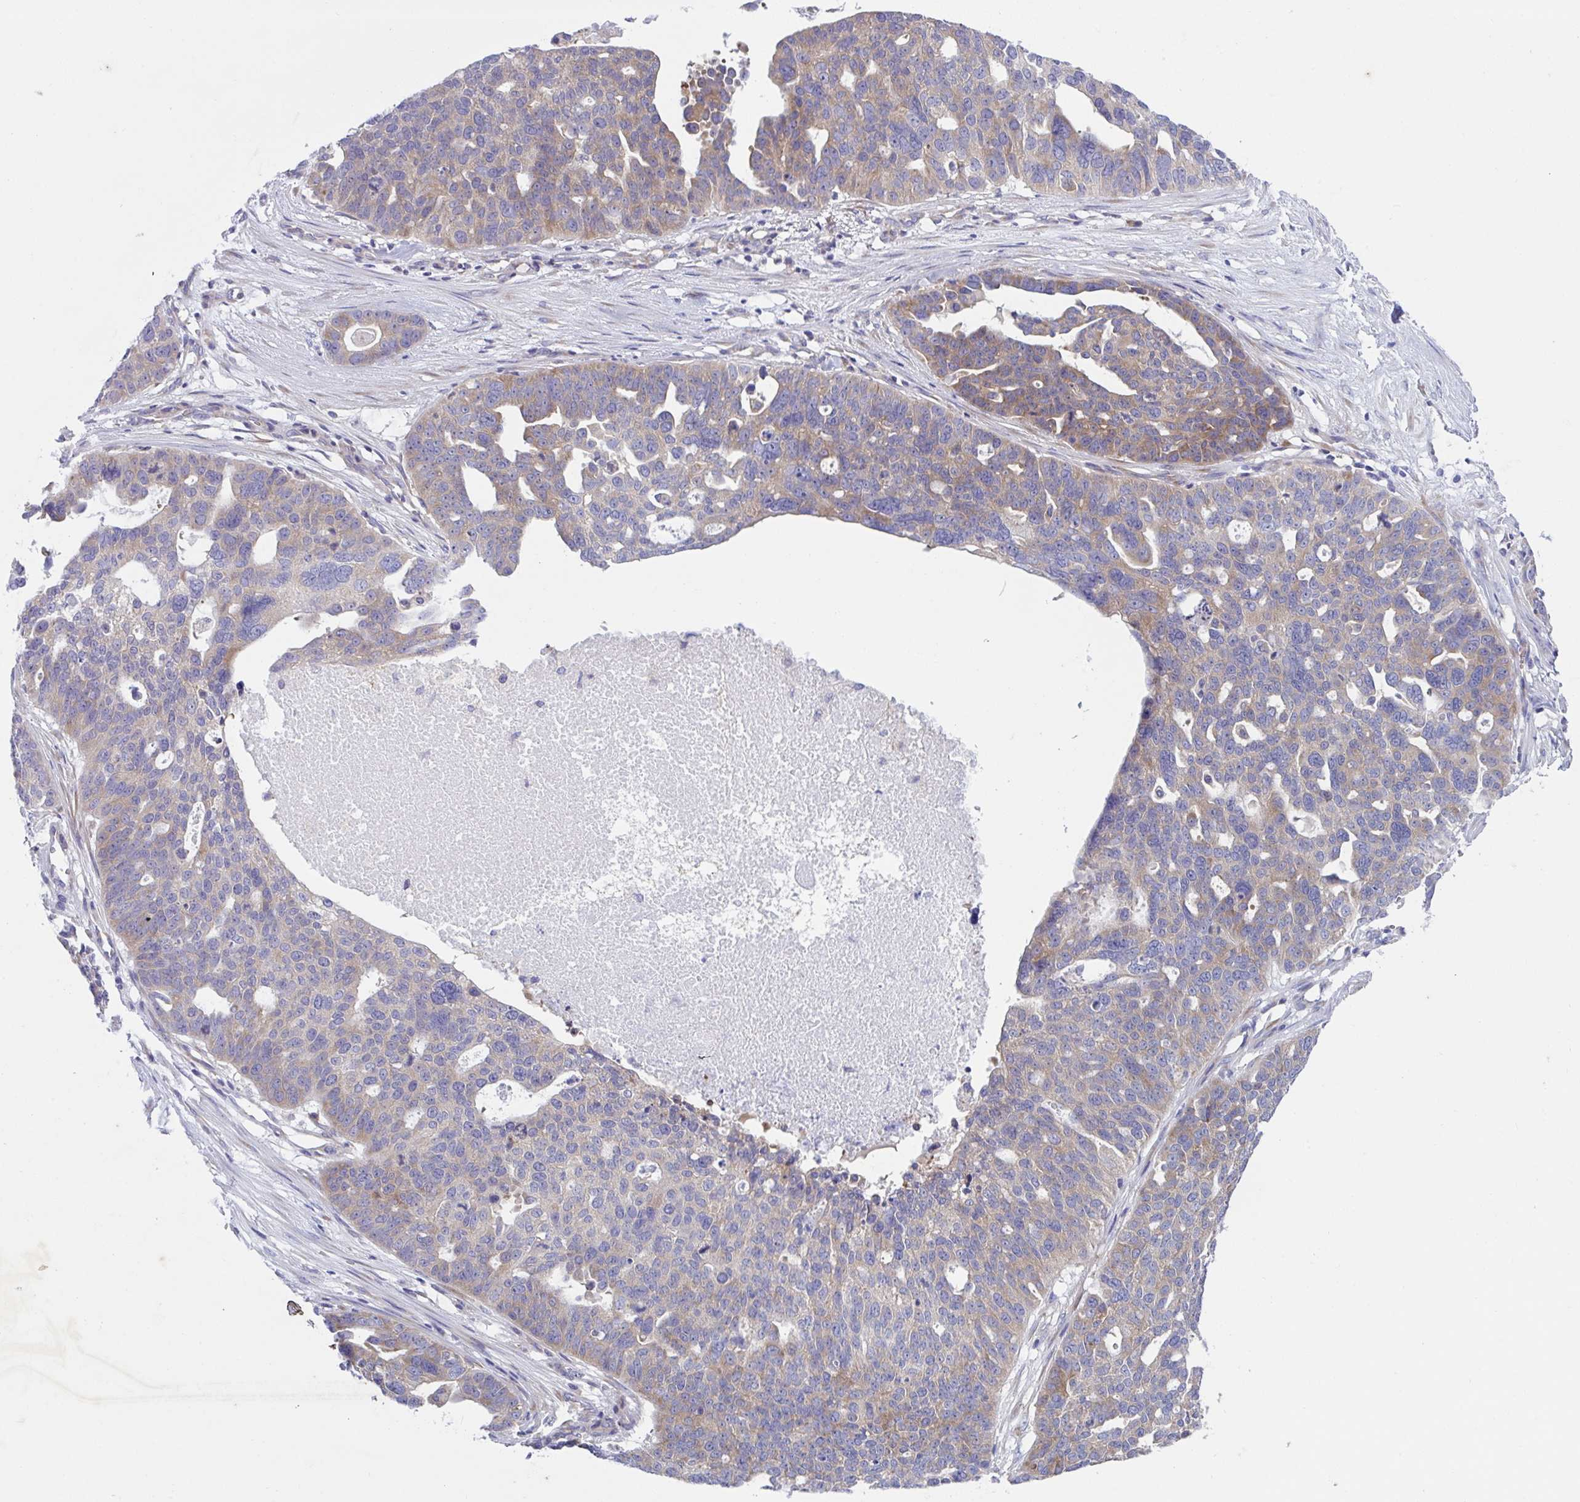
{"staining": {"intensity": "moderate", "quantity": "25%-75%", "location": "cytoplasmic/membranous"}, "tissue": "ovarian cancer", "cell_type": "Tumor cells", "image_type": "cancer", "snomed": [{"axis": "morphology", "description": "Cystadenocarcinoma, serous, NOS"}, {"axis": "topography", "description": "Ovary"}], "caption": "A medium amount of moderate cytoplasmic/membranous staining is present in about 25%-75% of tumor cells in ovarian cancer (serous cystadenocarcinoma) tissue.", "gene": "FAU", "patient": {"sex": "female", "age": 59}}